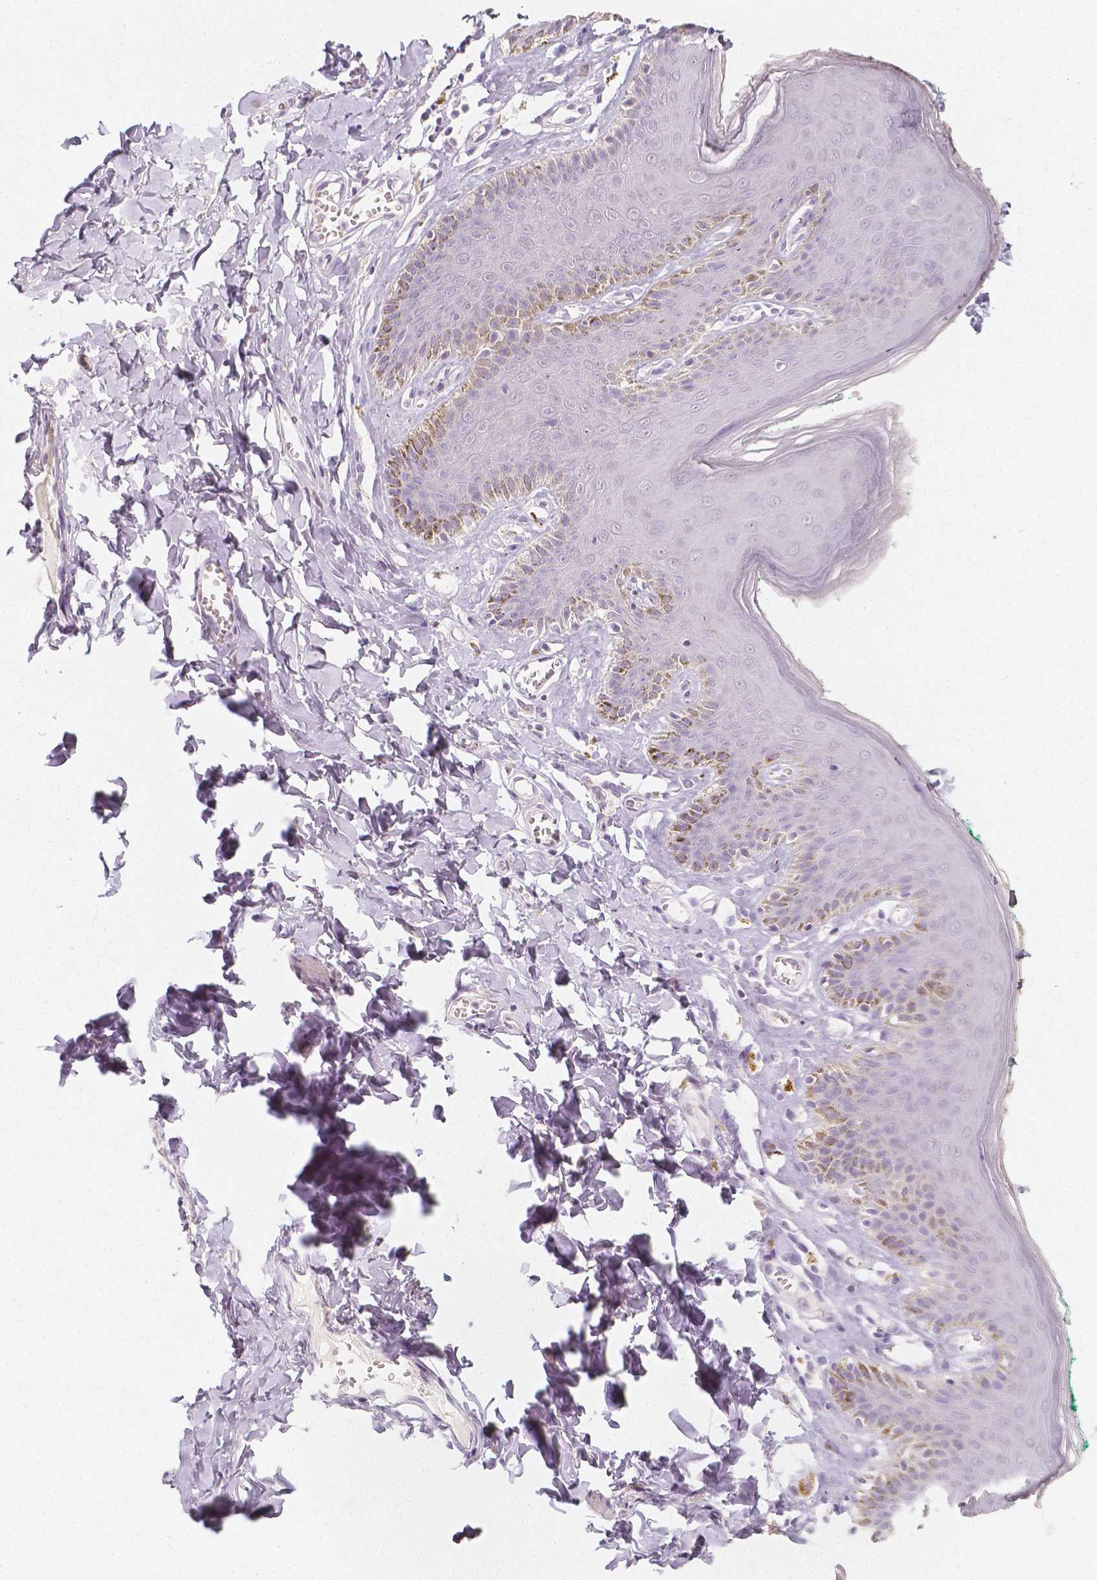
{"staining": {"intensity": "negative", "quantity": "none", "location": "none"}, "tissue": "skin", "cell_type": "Epidermal cells", "image_type": "normal", "snomed": [{"axis": "morphology", "description": "Normal tissue, NOS"}, {"axis": "topography", "description": "Vulva"}, {"axis": "topography", "description": "Peripheral nerve tissue"}], "caption": "This is a image of IHC staining of normal skin, which shows no expression in epidermal cells.", "gene": "HNF1B", "patient": {"sex": "female", "age": 66}}